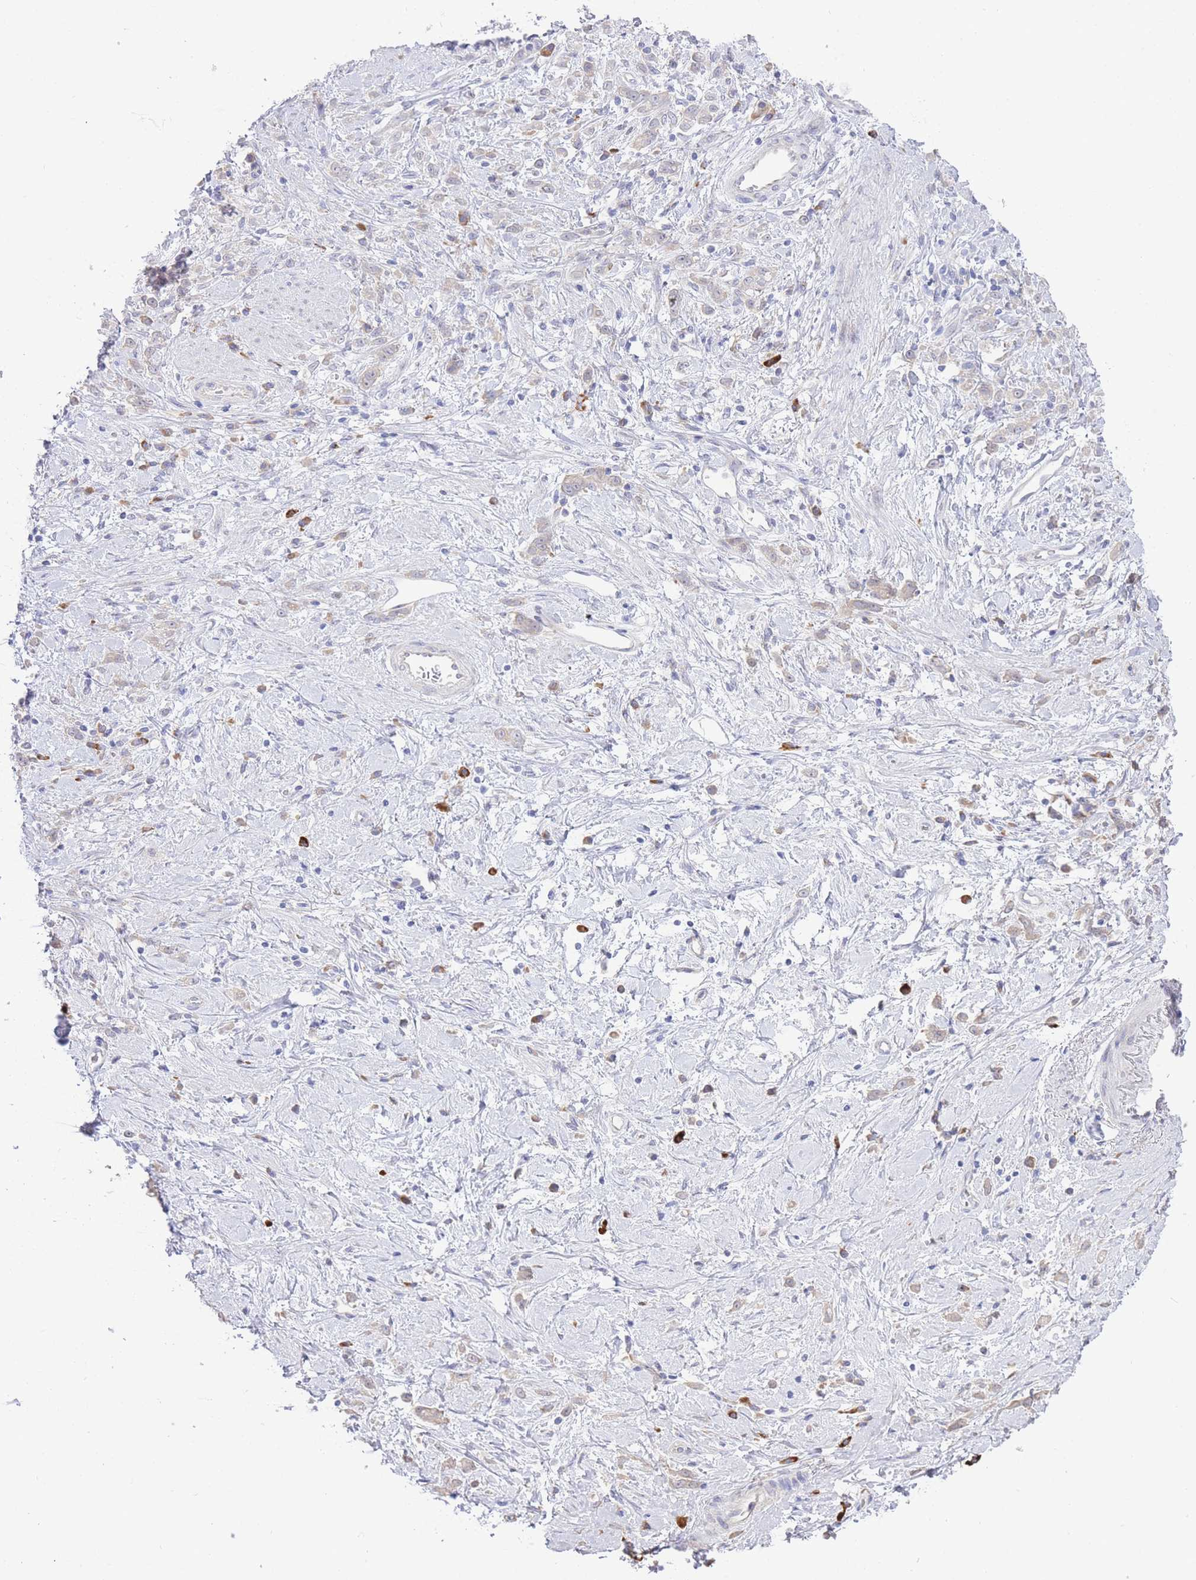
{"staining": {"intensity": "negative", "quantity": "none", "location": "none"}, "tissue": "stomach cancer", "cell_type": "Tumor cells", "image_type": "cancer", "snomed": [{"axis": "morphology", "description": "Adenocarcinoma, NOS"}, {"axis": "topography", "description": "Stomach"}], "caption": "IHC photomicrograph of neoplastic tissue: stomach cancer stained with DAB (3,3'-diaminobenzidine) exhibits no significant protein expression in tumor cells.", "gene": "ZNF510", "patient": {"sex": "female", "age": 60}}